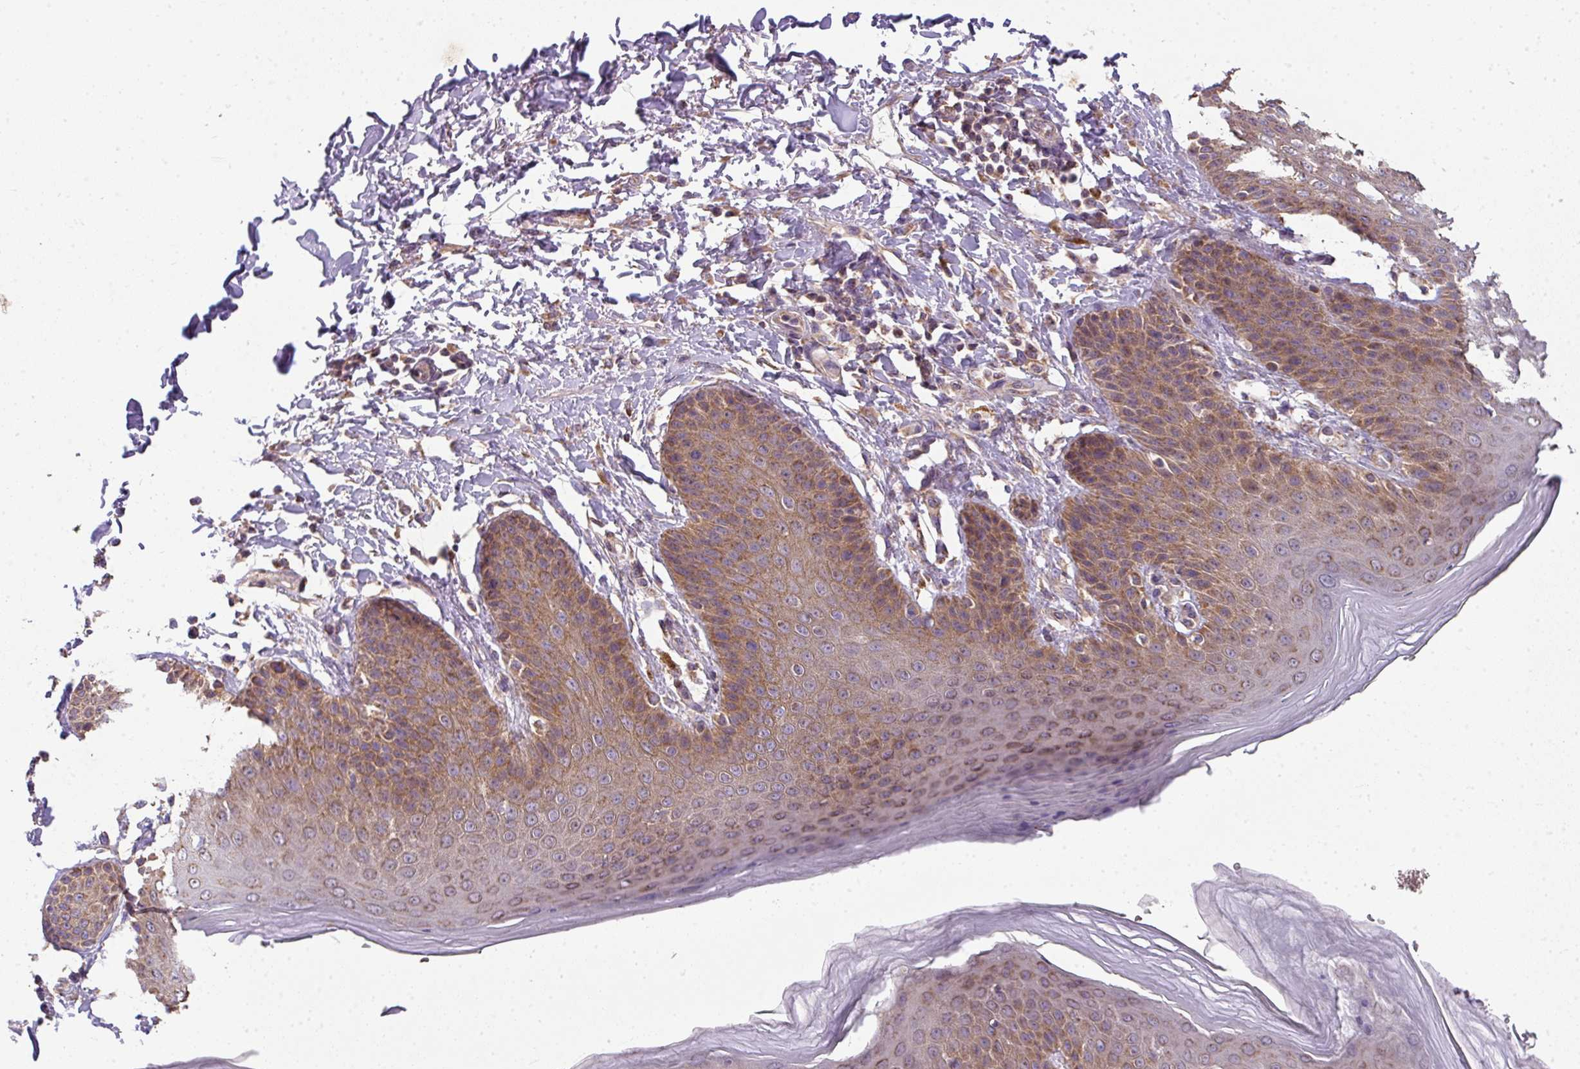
{"staining": {"intensity": "moderate", "quantity": "25%-75%", "location": "cytoplasmic/membranous,nuclear"}, "tissue": "skin", "cell_type": "Epidermal cells", "image_type": "normal", "snomed": [{"axis": "morphology", "description": "Normal tissue, NOS"}, {"axis": "topography", "description": "Peripheral nerve tissue"}], "caption": "Skin stained with DAB immunohistochemistry (IHC) reveals medium levels of moderate cytoplasmic/membranous,nuclear staining in about 25%-75% of epidermal cells. (DAB (3,3'-diaminobenzidine) = brown stain, brightfield microscopy at high magnification).", "gene": "PALS2", "patient": {"sex": "male", "age": 51}}